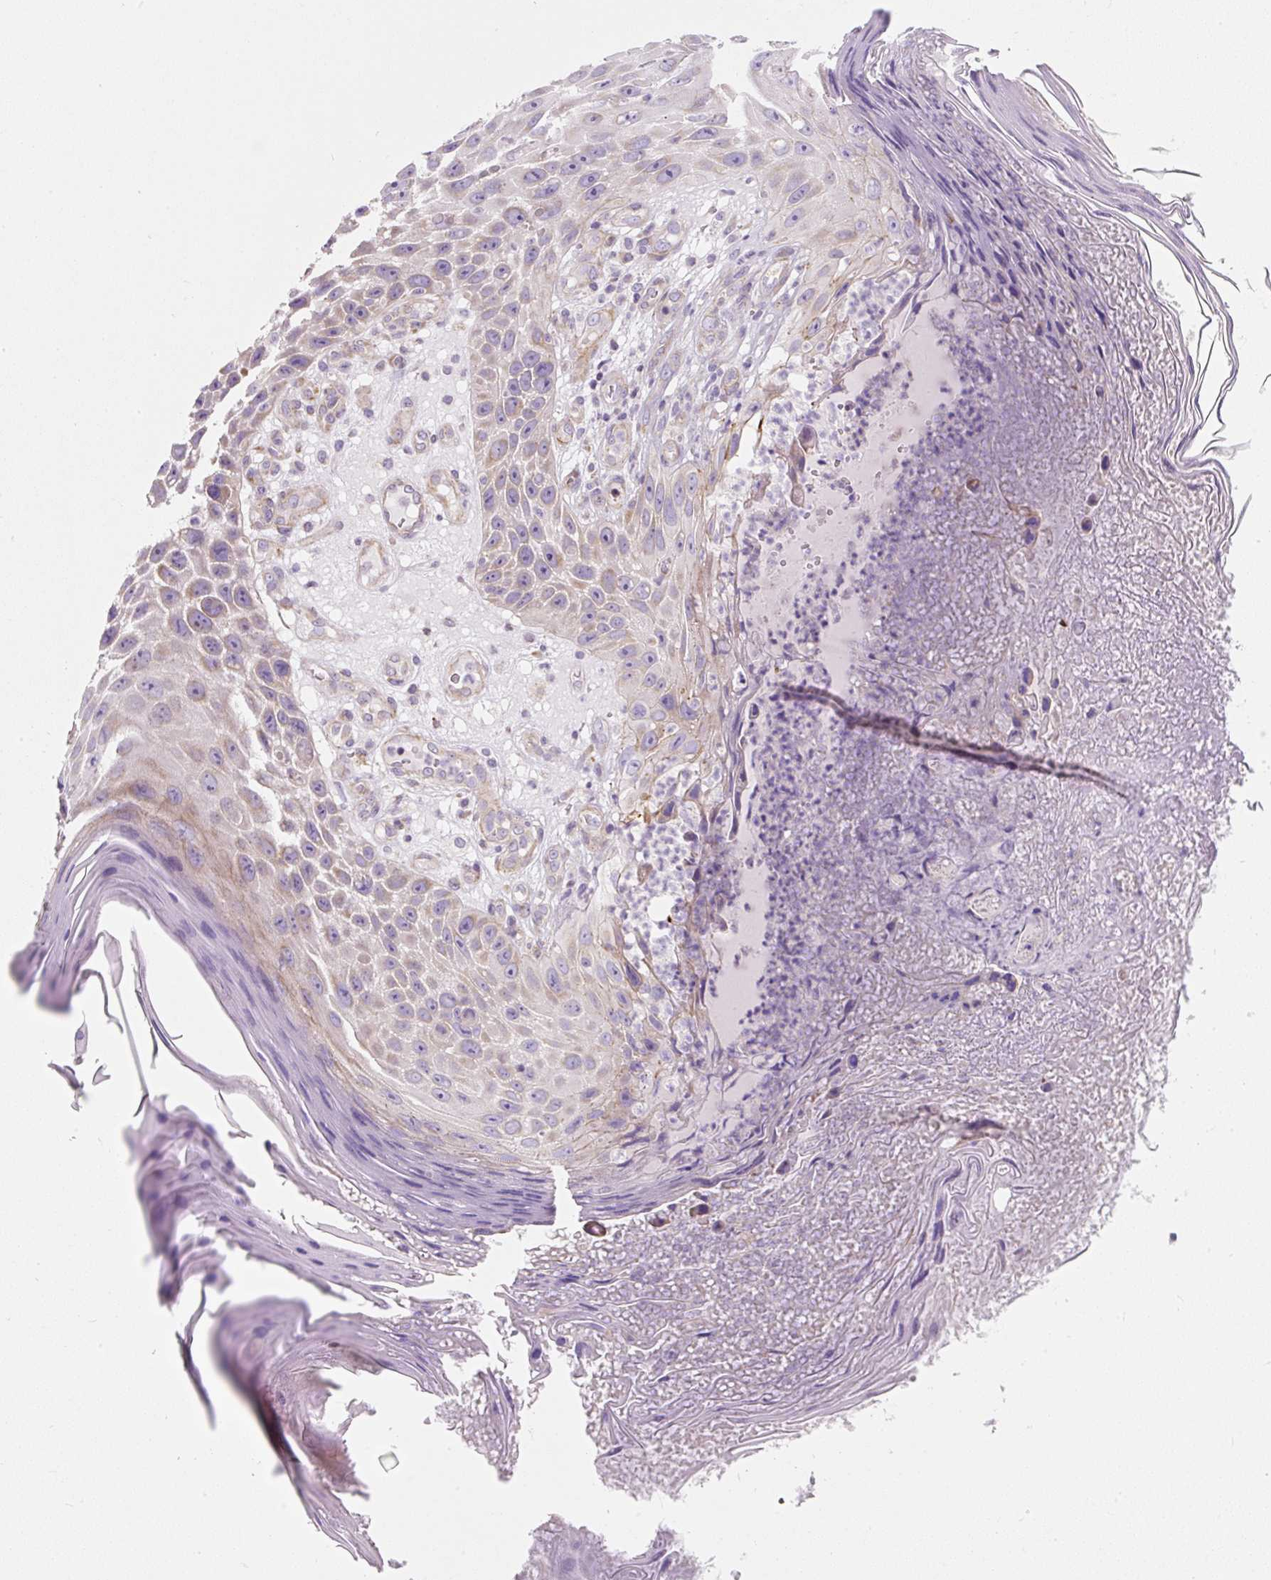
{"staining": {"intensity": "weak", "quantity": "<25%", "location": "cytoplasmic/membranous"}, "tissue": "skin cancer", "cell_type": "Tumor cells", "image_type": "cancer", "snomed": [{"axis": "morphology", "description": "Squamous cell carcinoma, NOS"}, {"axis": "topography", "description": "Skin"}], "caption": "A high-resolution histopathology image shows immunohistochemistry (IHC) staining of skin cancer (squamous cell carcinoma), which exhibits no significant staining in tumor cells.", "gene": "ERAP2", "patient": {"sex": "female", "age": 88}}